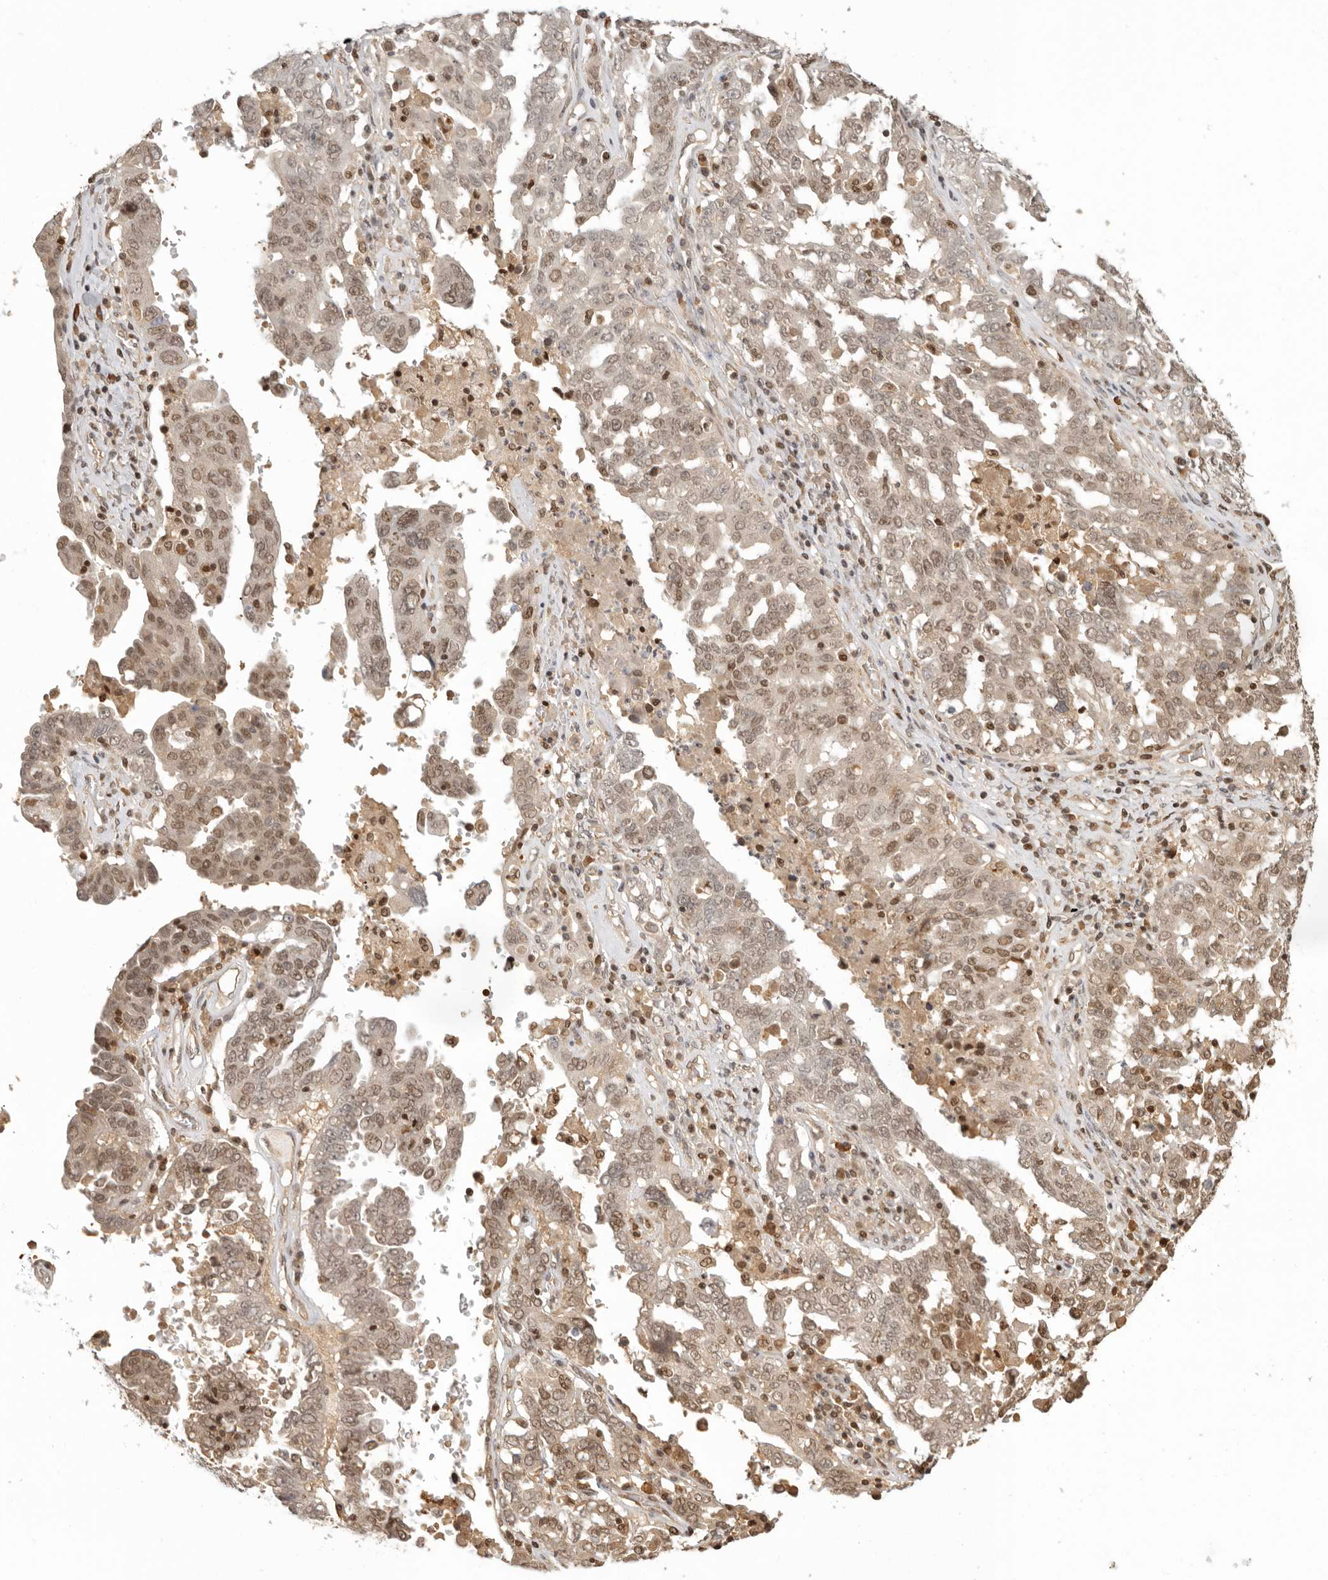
{"staining": {"intensity": "moderate", "quantity": ">75%", "location": "cytoplasmic/membranous,nuclear"}, "tissue": "ovarian cancer", "cell_type": "Tumor cells", "image_type": "cancer", "snomed": [{"axis": "morphology", "description": "Carcinoma, endometroid"}, {"axis": "topography", "description": "Ovary"}], "caption": "Tumor cells display medium levels of moderate cytoplasmic/membranous and nuclear staining in about >75% of cells in ovarian endometroid carcinoma. (DAB (3,3'-diaminobenzidine) IHC, brown staining for protein, blue staining for nuclei).", "gene": "PSMA5", "patient": {"sex": "female", "age": 62}}